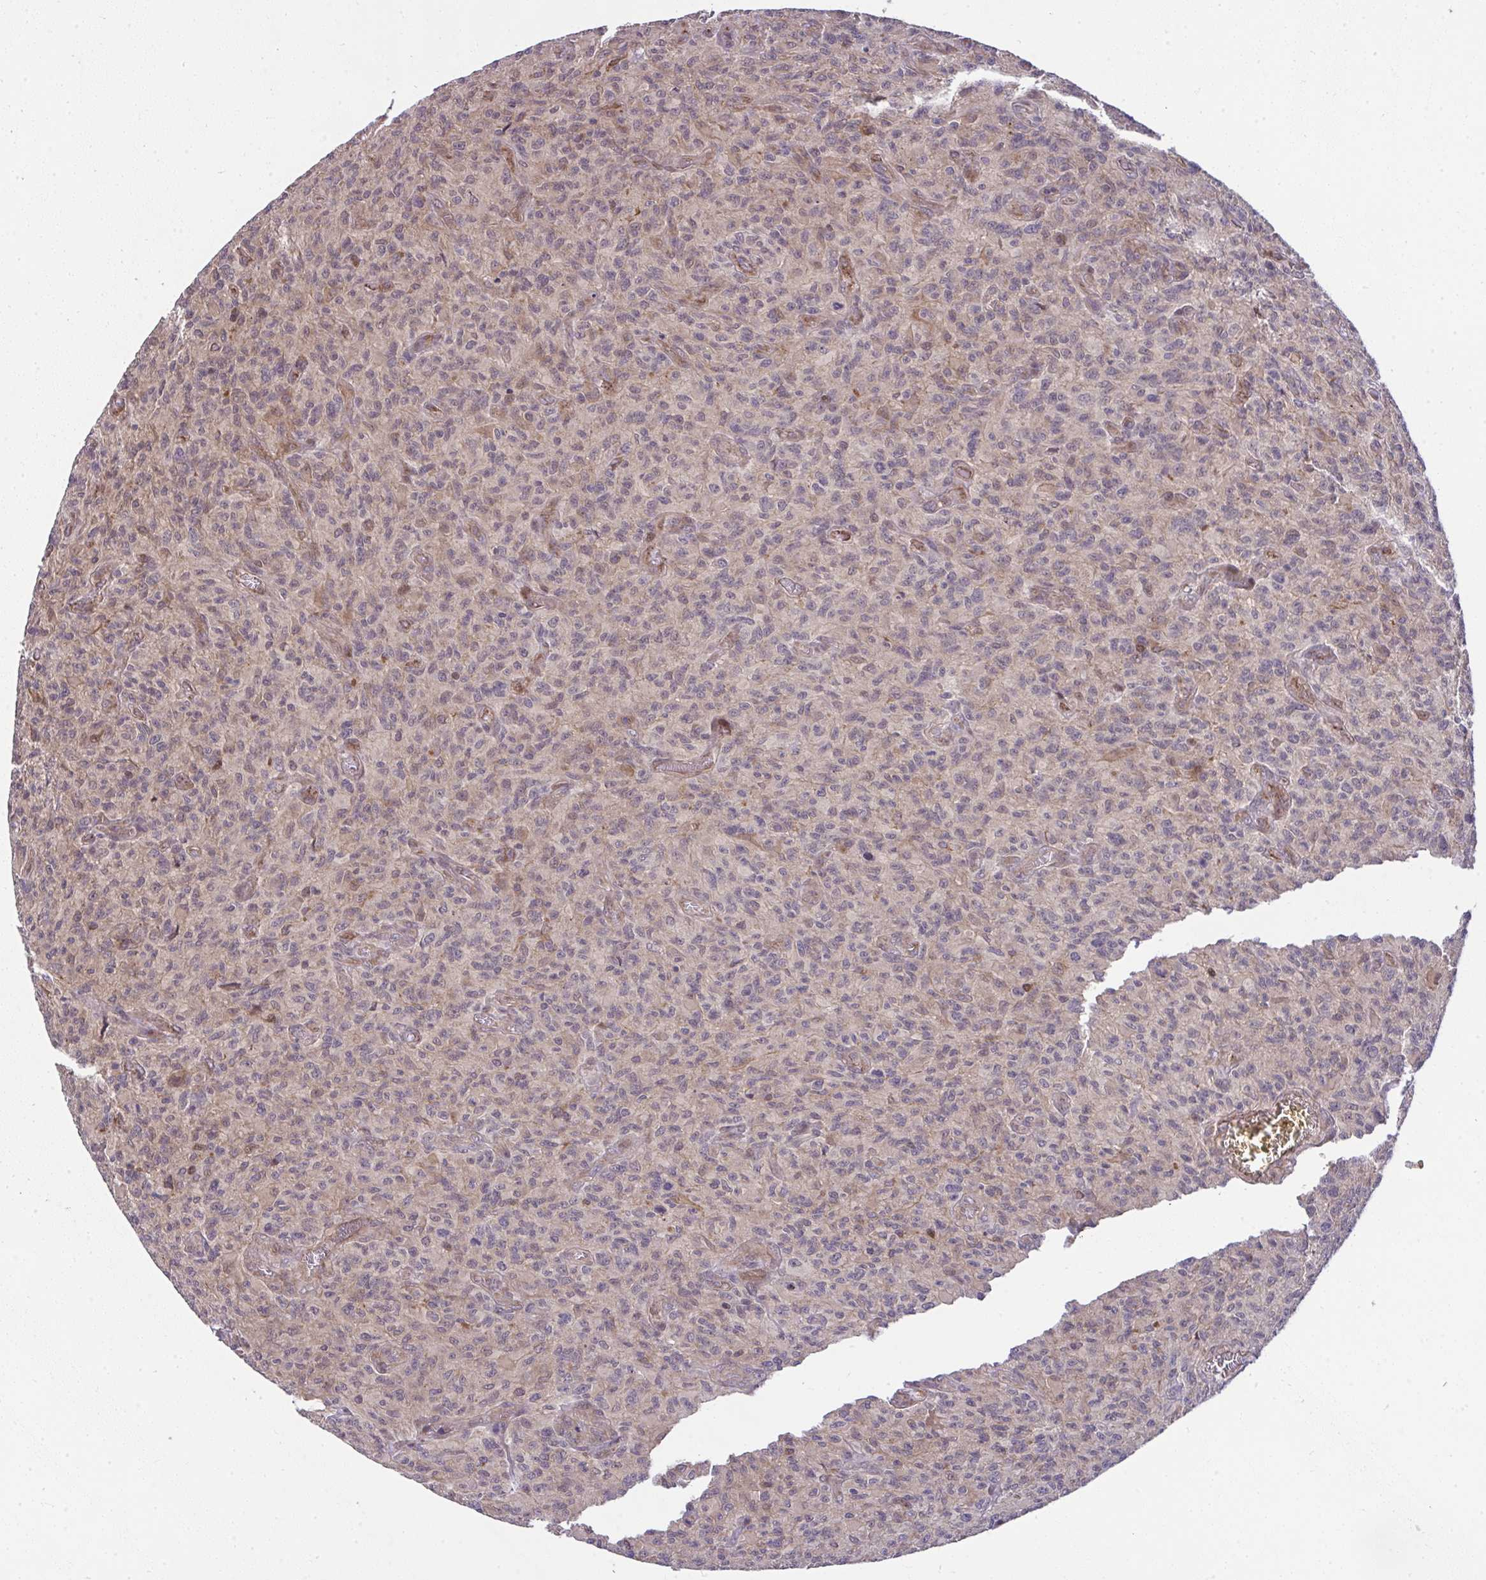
{"staining": {"intensity": "moderate", "quantity": "<25%", "location": "cytoplasmic/membranous"}, "tissue": "glioma", "cell_type": "Tumor cells", "image_type": "cancer", "snomed": [{"axis": "morphology", "description": "Glioma, malignant, High grade"}, {"axis": "topography", "description": "Brain"}], "caption": "Protein staining displays moderate cytoplasmic/membranous staining in approximately <25% of tumor cells in malignant high-grade glioma. The staining was performed using DAB to visualize the protein expression in brown, while the nuclei were stained in blue with hematoxylin (Magnification: 20x).", "gene": "RDH14", "patient": {"sex": "male", "age": 61}}